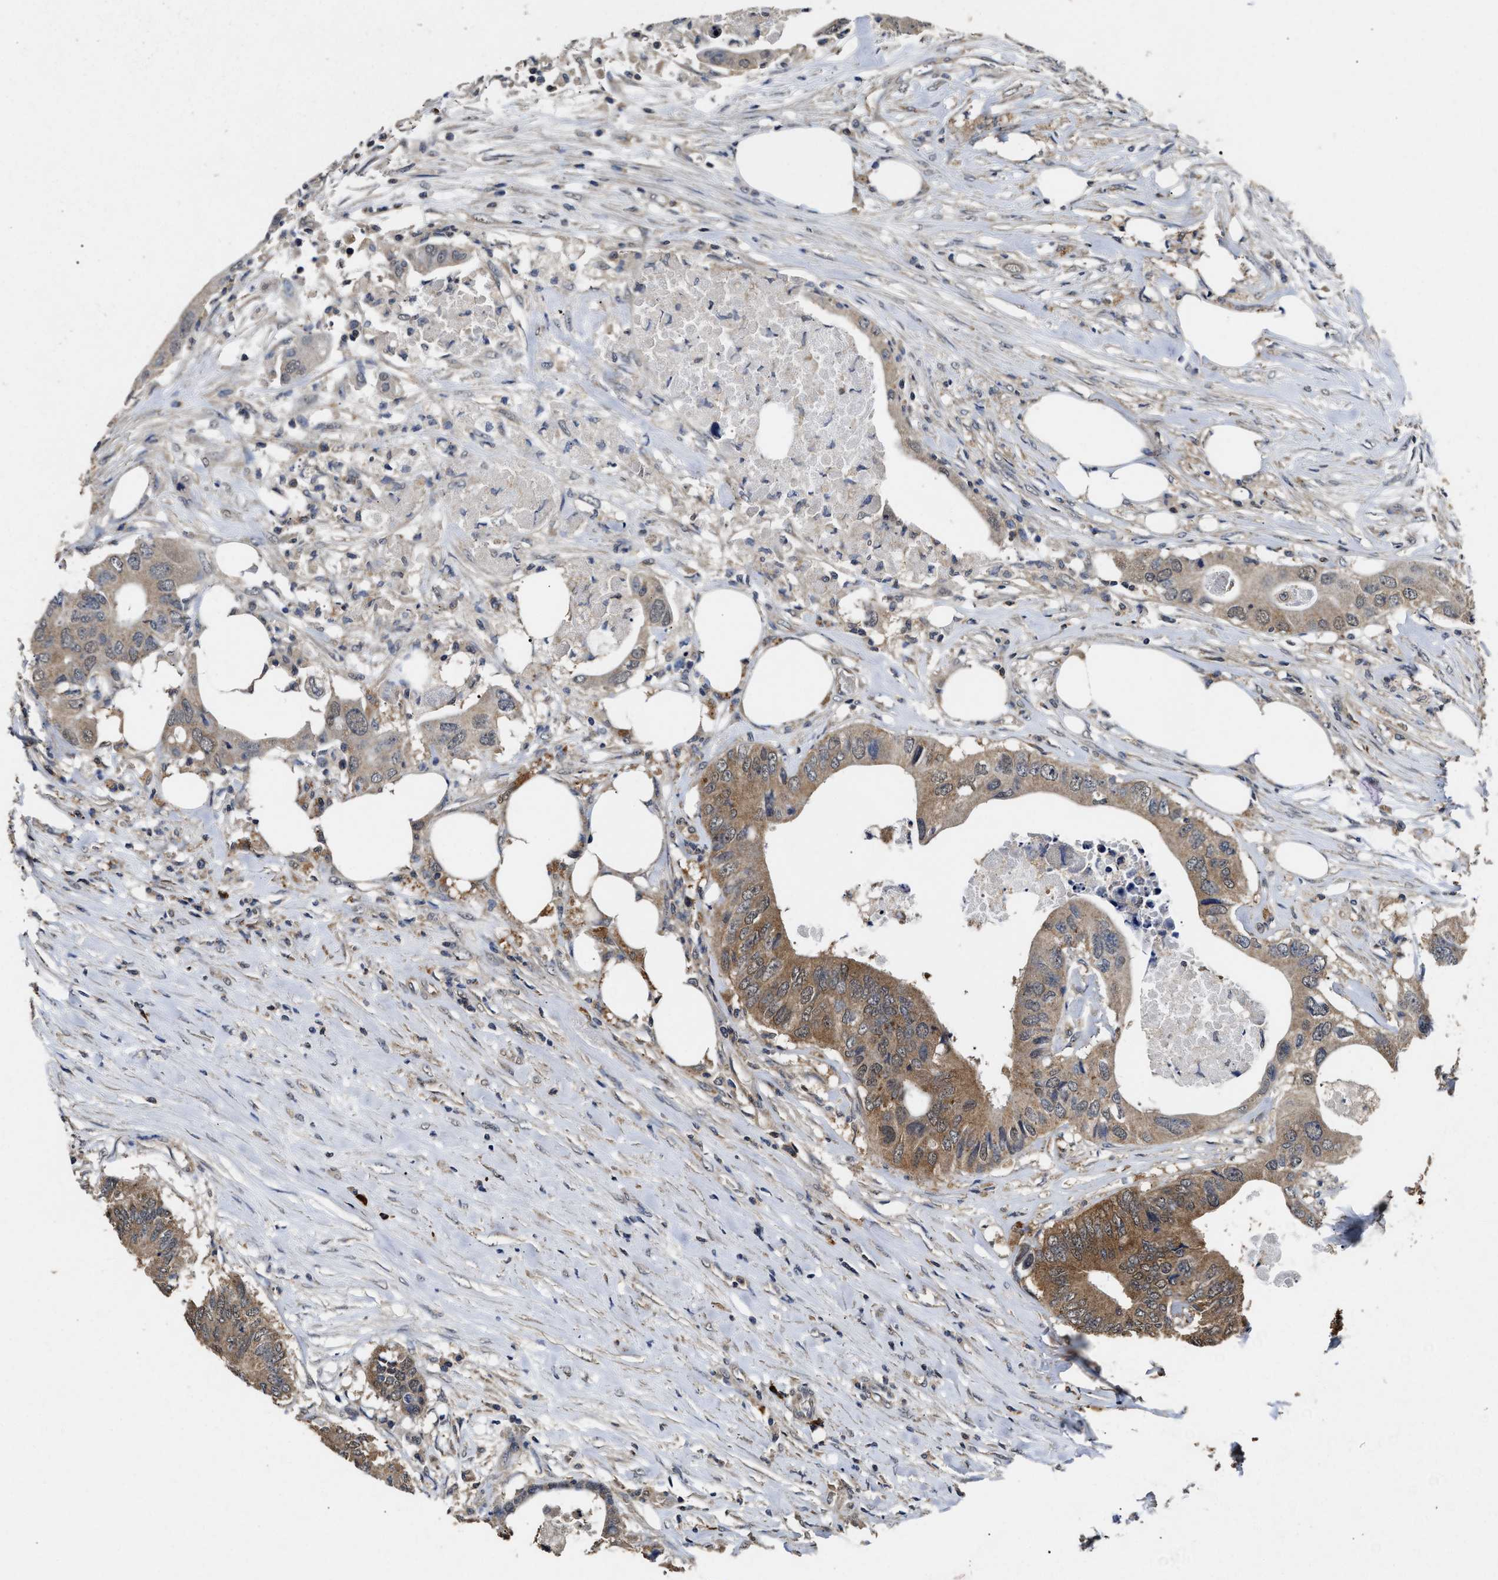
{"staining": {"intensity": "moderate", "quantity": ">75%", "location": "cytoplasmic/membranous"}, "tissue": "colorectal cancer", "cell_type": "Tumor cells", "image_type": "cancer", "snomed": [{"axis": "morphology", "description": "Adenocarcinoma, NOS"}, {"axis": "topography", "description": "Colon"}], "caption": "Protein staining shows moderate cytoplasmic/membranous expression in approximately >75% of tumor cells in adenocarcinoma (colorectal).", "gene": "ACAT2", "patient": {"sex": "male", "age": 71}}